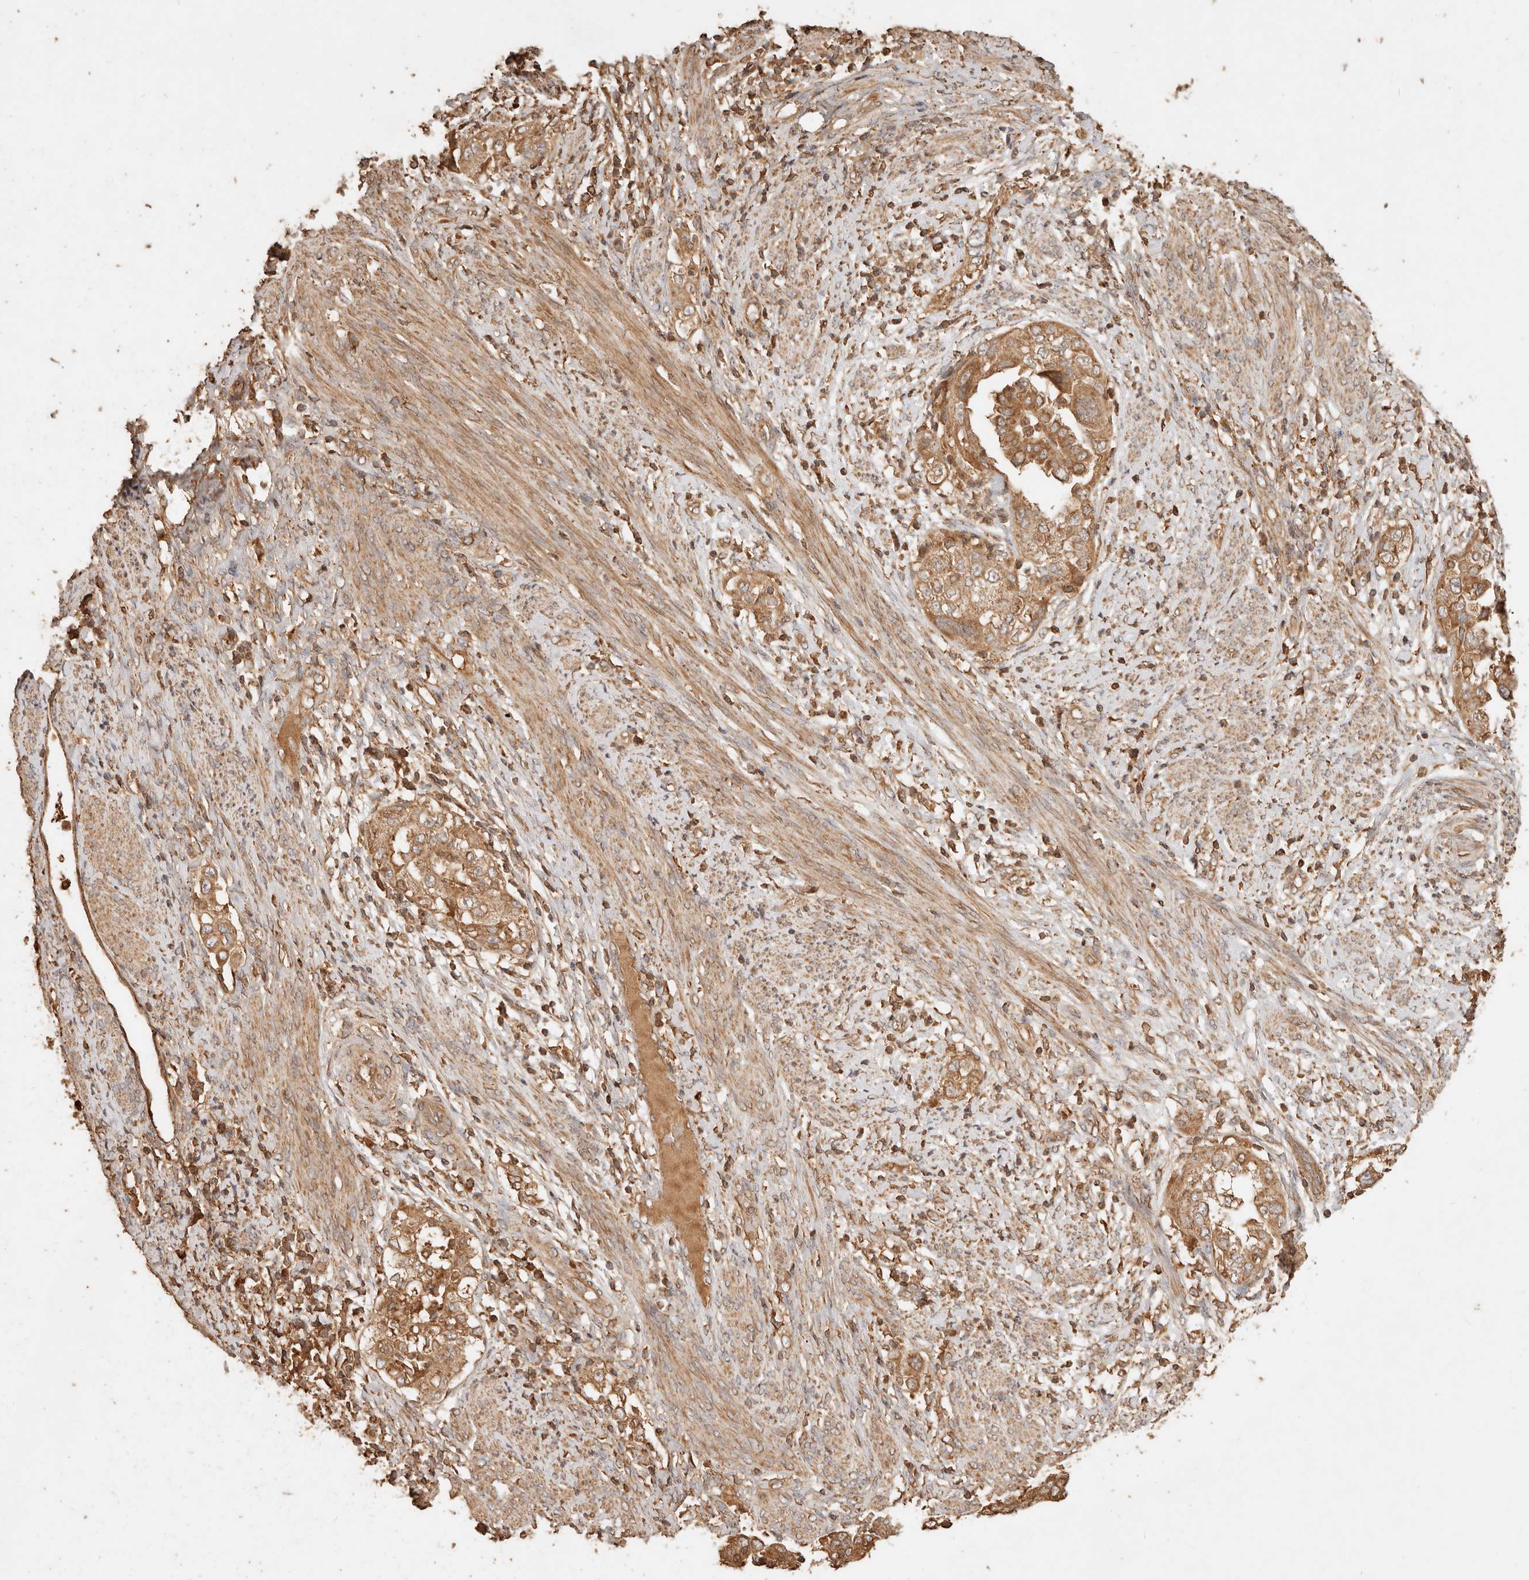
{"staining": {"intensity": "moderate", "quantity": ">75%", "location": "cytoplasmic/membranous"}, "tissue": "endometrial cancer", "cell_type": "Tumor cells", "image_type": "cancer", "snomed": [{"axis": "morphology", "description": "Adenocarcinoma, NOS"}, {"axis": "topography", "description": "Endometrium"}], "caption": "Endometrial cancer (adenocarcinoma) stained with a protein marker exhibits moderate staining in tumor cells.", "gene": "FAM180B", "patient": {"sex": "female", "age": 85}}